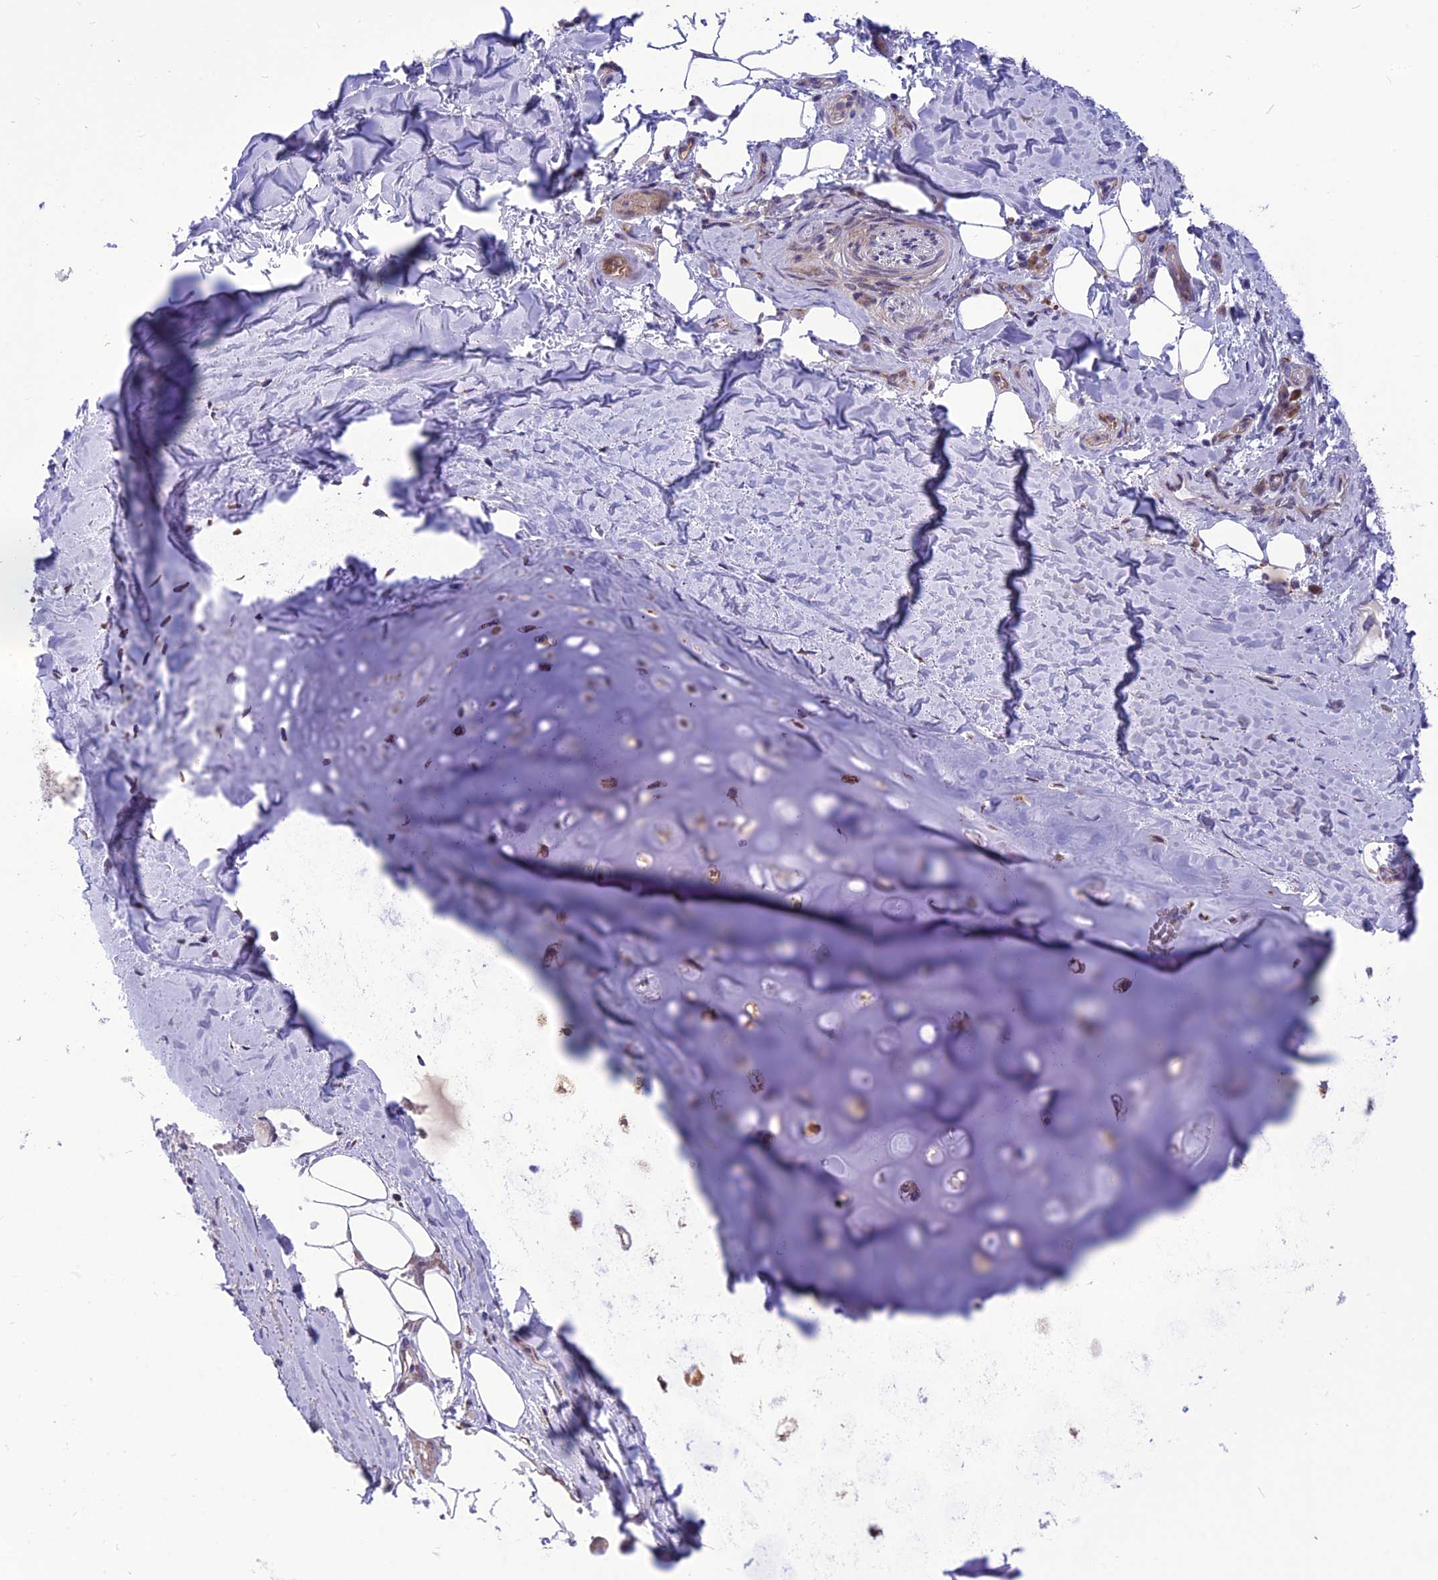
{"staining": {"intensity": "negative", "quantity": "none", "location": "none"}, "tissue": "adipose tissue", "cell_type": "Adipocytes", "image_type": "normal", "snomed": [{"axis": "morphology", "description": "Normal tissue, NOS"}, {"axis": "topography", "description": "Lymph node"}, {"axis": "topography", "description": "Cartilage tissue"}, {"axis": "topography", "description": "Bronchus"}], "caption": "Immunohistochemical staining of benign human adipose tissue reveals no significant staining in adipocytes.", "gene": "PSMF1", "patient": {"sex": "male", "age": 63}}